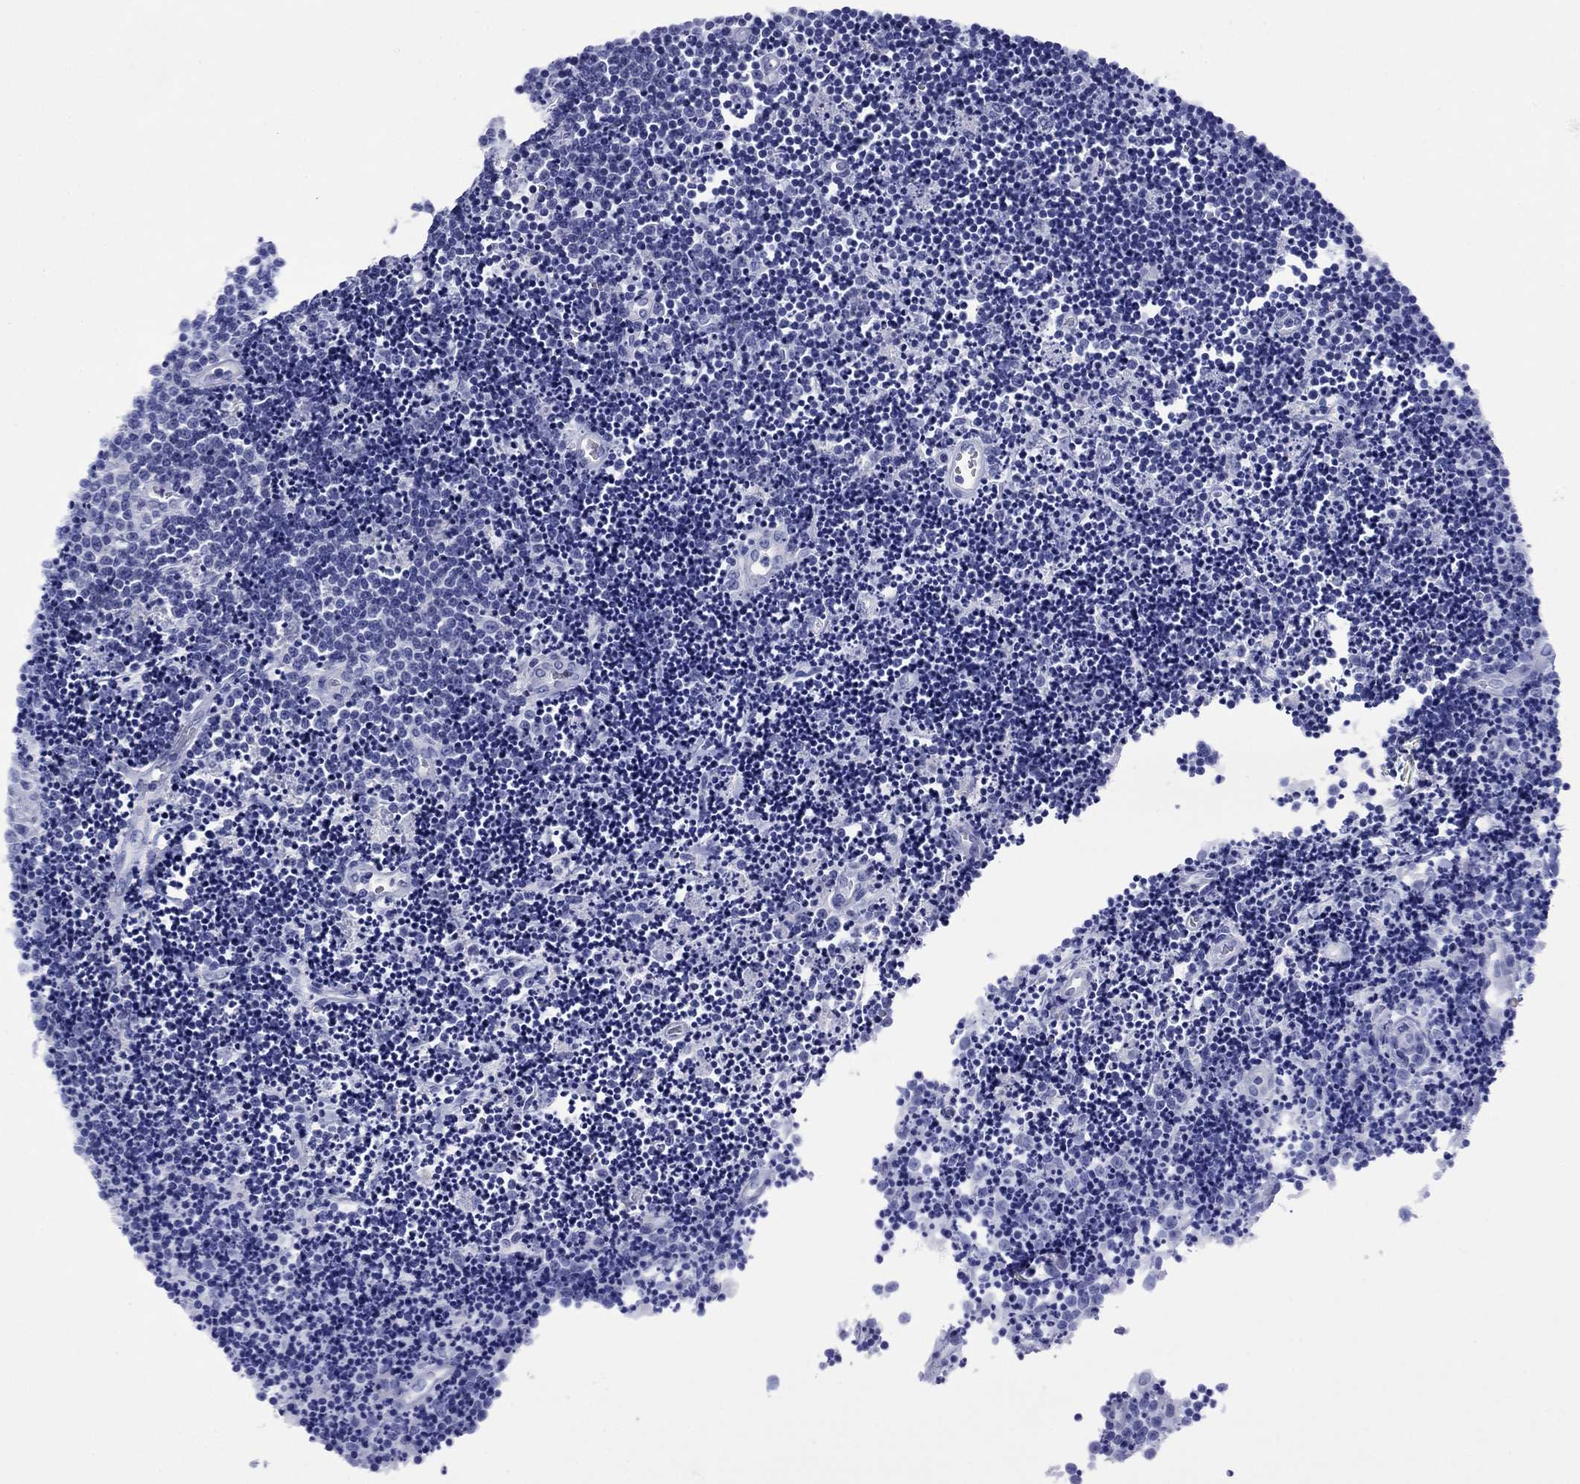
{"staining": {"intensity": "negative", "quantity": "none", "location": "none"}, "tissue": "lymphoma", "cell_type": "Tumor cells", "image_type": "cancer", "snomed": [{"axis": "morphology", "description": "Malignant lymphoma, non-Hodgkin's type, Low grade"}, {"axis": "topography", "description": "Brain"}], "caption": "Immunohistochemistry image of human lymphoma stained for a protein (brown), which reveals no positivity in tumor cells. (DAB (3,3'-diaminobenzidine) immunohistochemistry, high magnification).", "gene": "ROM1", "patient": {"sex": "female", "age": 66}}